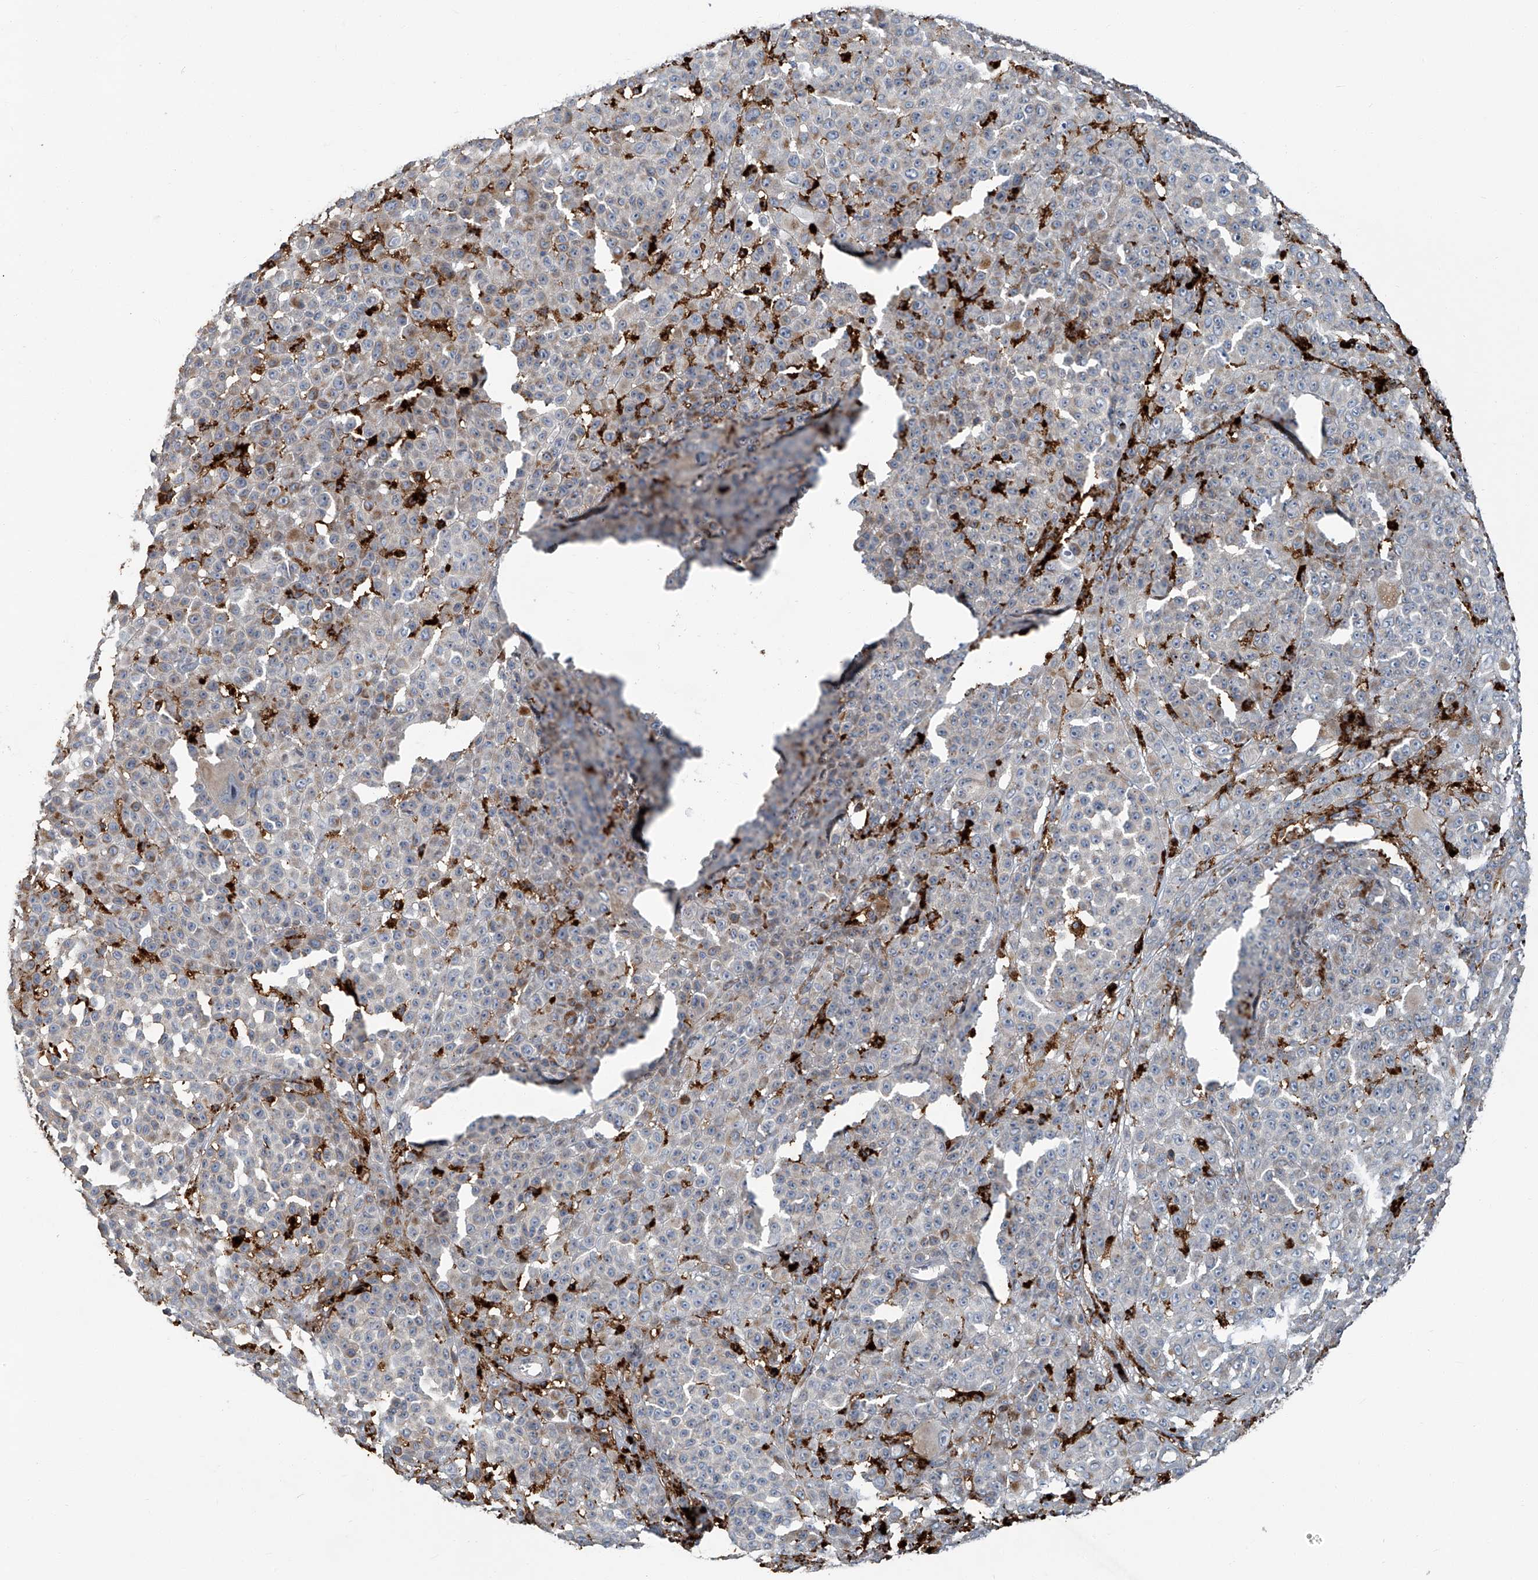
{"staining": {"intensity": "weak", "quantity": "<25%", "location": "cytoplasmic/membranous"}, "tissue": "melanoma", "cell_type": "Tumor cells", "image_type": "cancer", "snomed": [{"axis": "morphology", "description": "Malignant melanoma, NOS"}, {"axis": "topography", "description": "Skin"}], "caption": "Malignant melanoma was stained to show a protein in brown. There is no significant expression in tumor cells. The staining was performed using DAB to visualize the protein expression in brown, while the nuclei were stained in blue with hematoxylin (Magnification: 20x).", "gene": "FAM167A", "patient": {"sex": "female", "age": 94}}